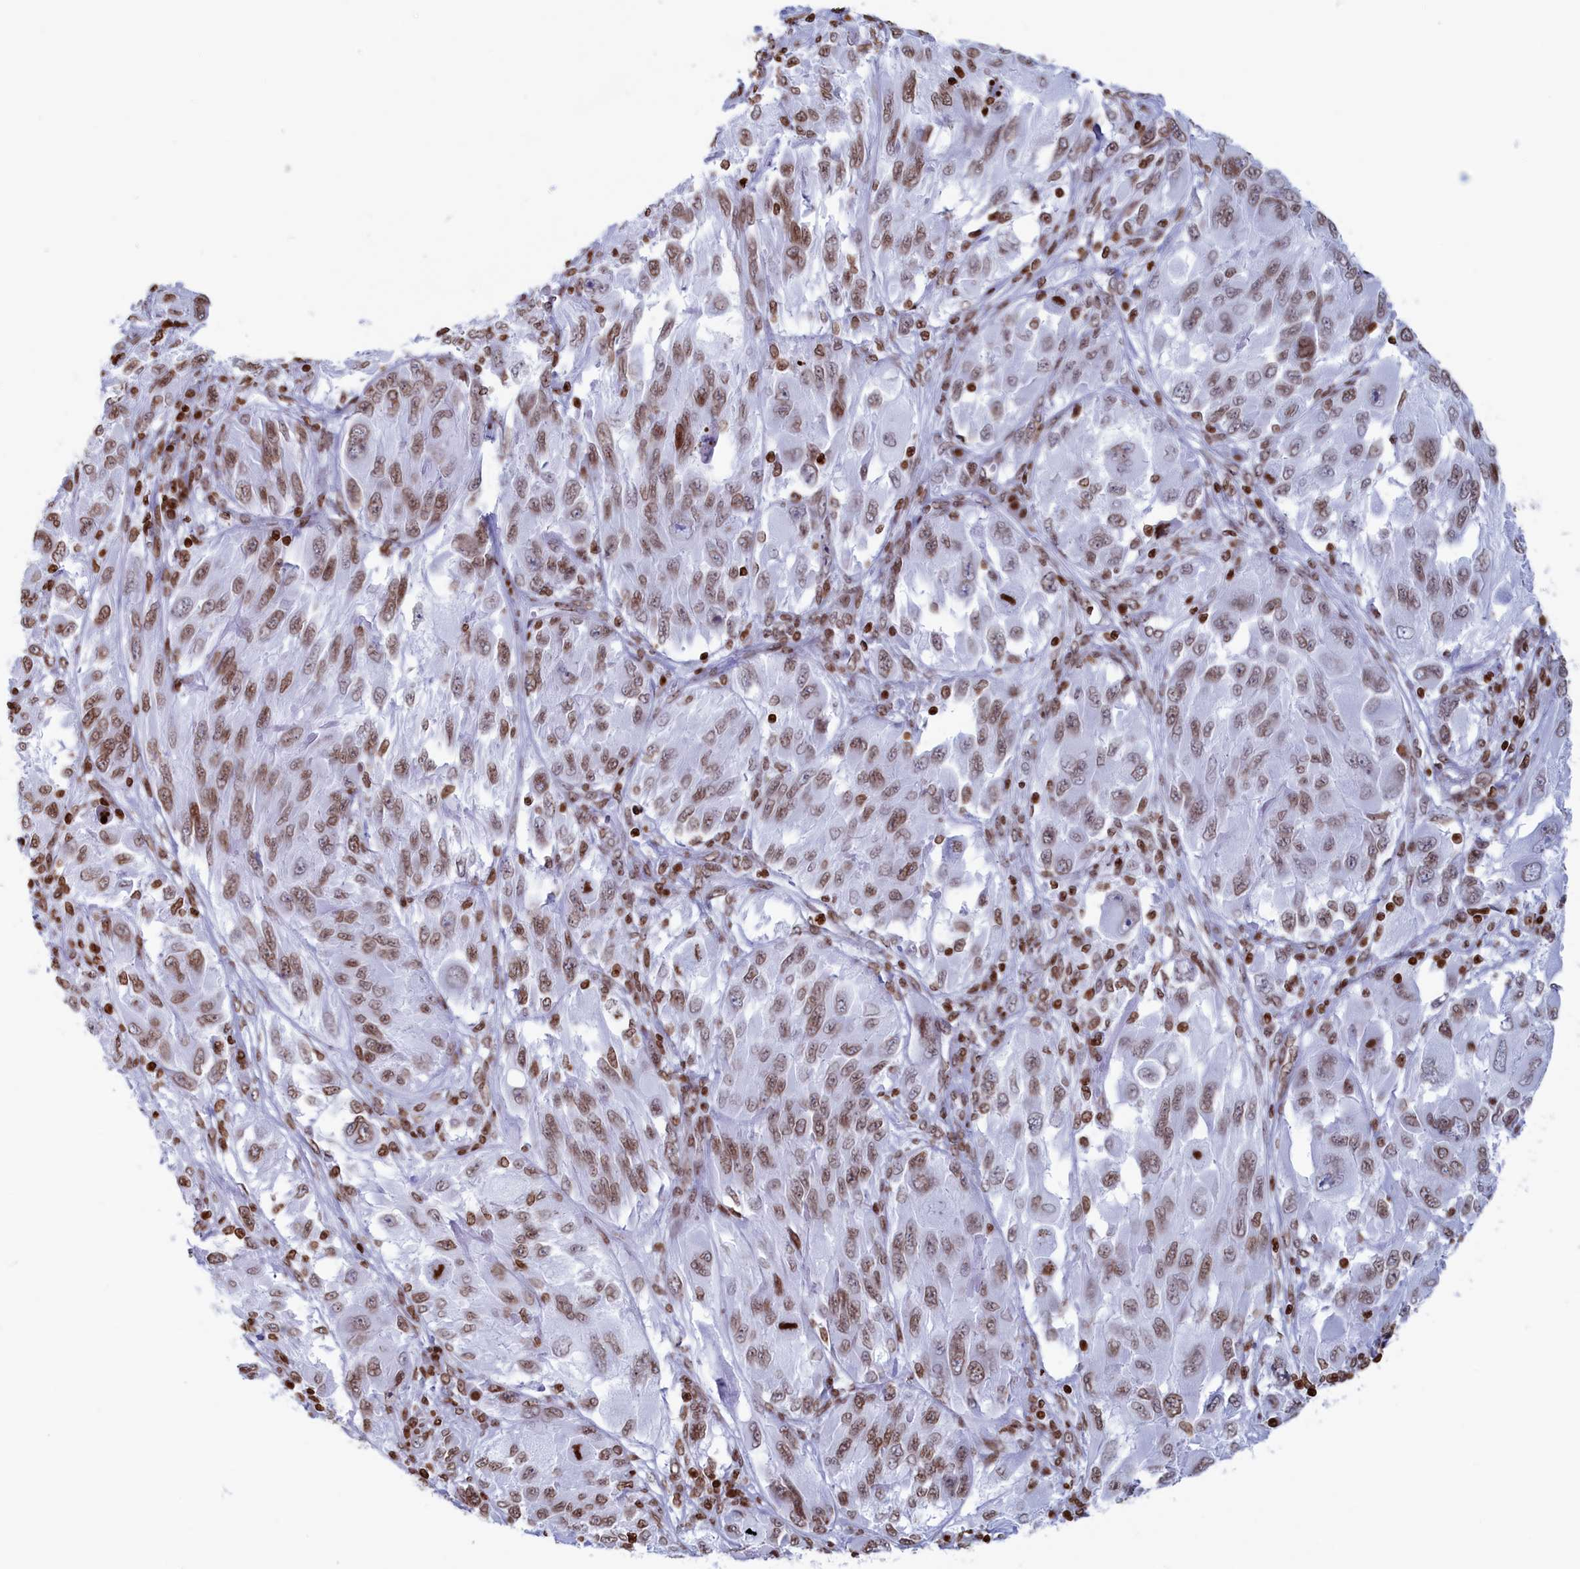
{"staining": {"intensity": "moderate", "quantity": ">75%", "location": "nuclear"}, "tissue": "melanoma", "cell_type": "Tumor cells", "image_type": "cancer", "snomed": [{"axis": "morphology", "description": "Malignant melanoma, NOS"}, {"axis": "topography", "description": "Skin"}], "caption": "DAB immunohistochemical staining of melanoma displays moderate nuclear protein staining in approximately >75% of tumor cells. (brown staining indicates protein expression, while blue staining denotes nuclei).", "gene": "APOBEC3A", "patient": {"sex": "female", "age": 91}}